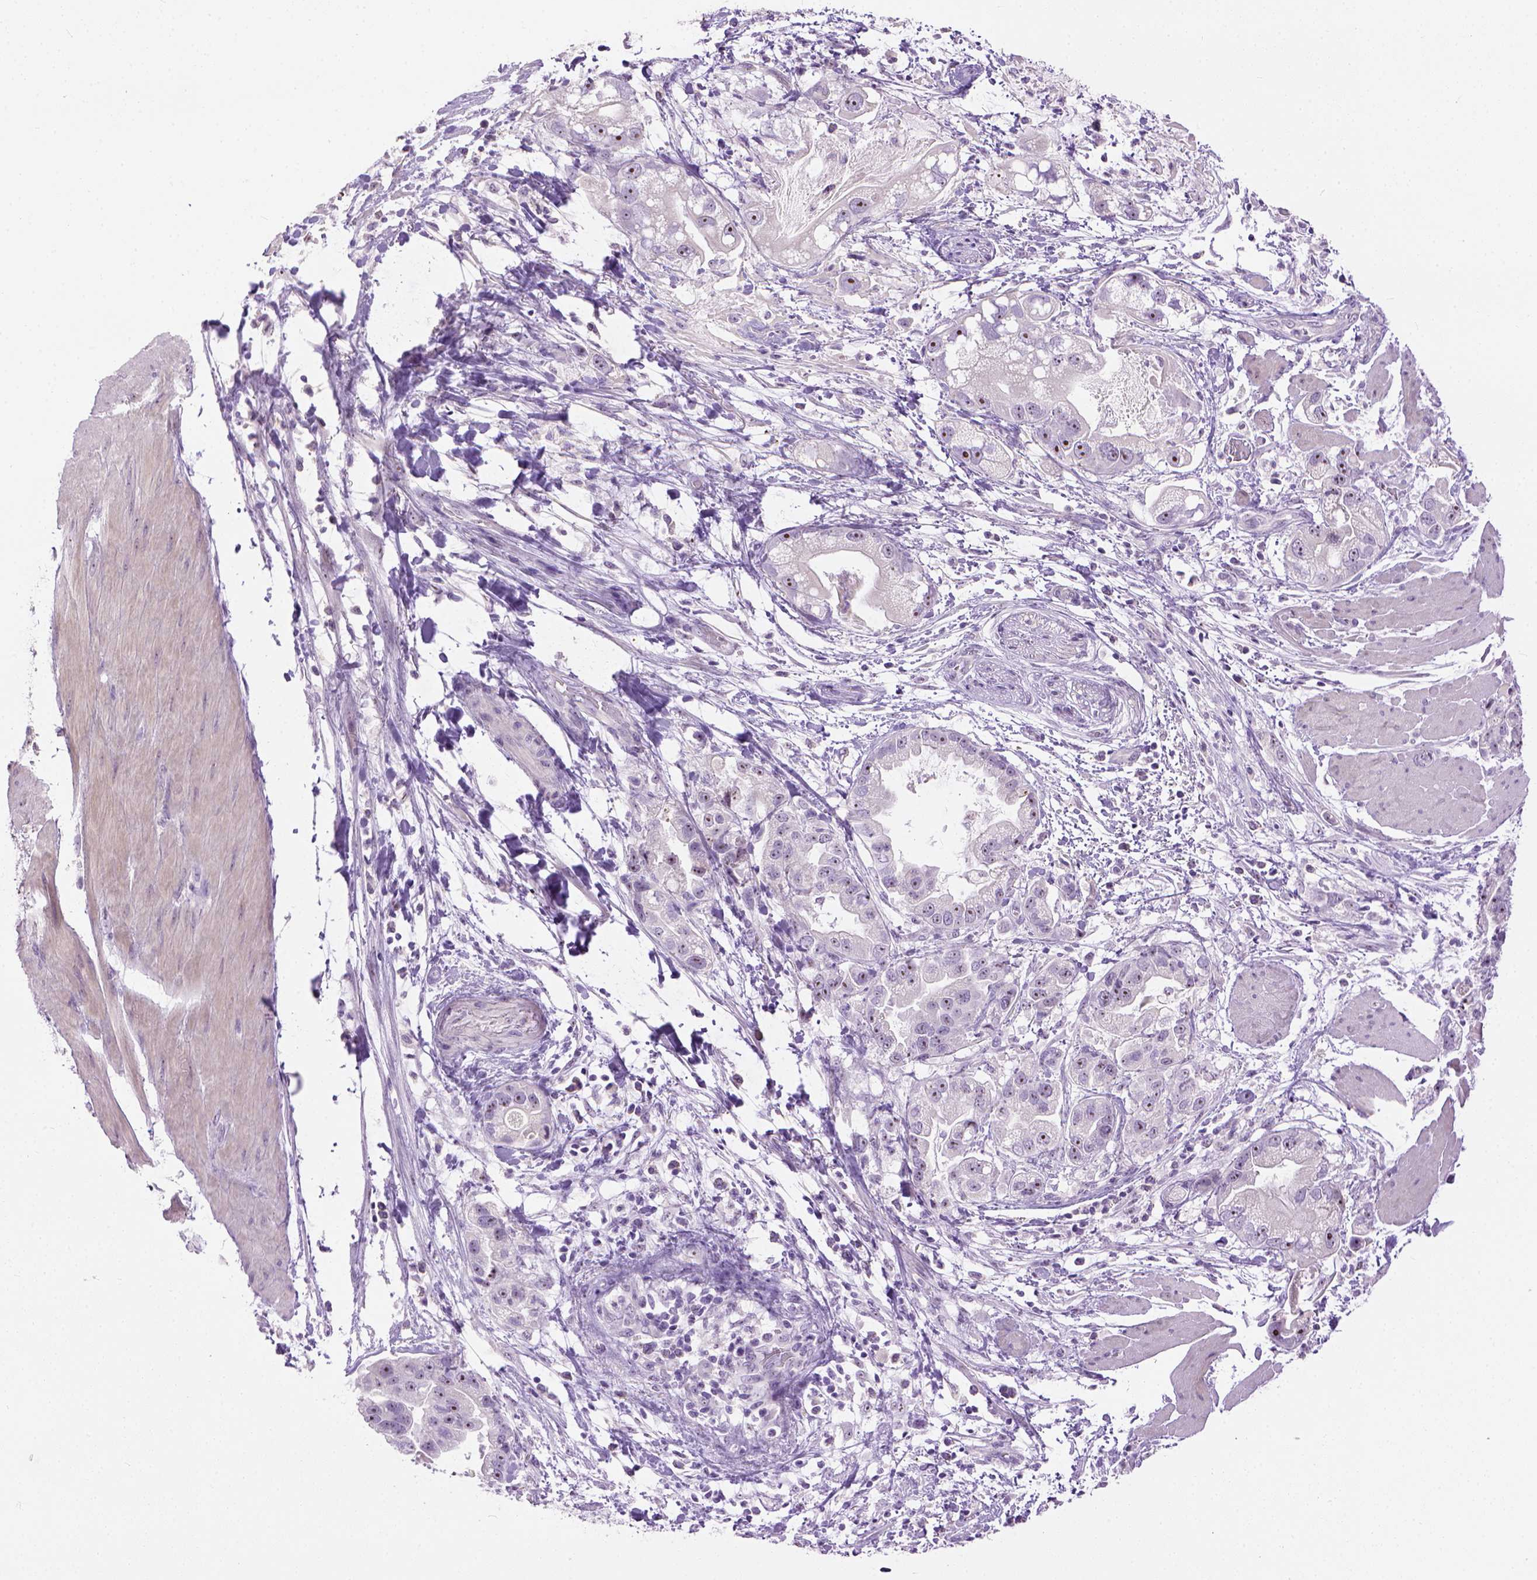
{"staining": {"intensity": "moderate", "quantity": "25%-75%", "location": "nuclear"}, "tissue": "stomach cancer", "cell_type": "Tumor cells", "image_type": "cancer", "snomed": [{"axis": "morphology", "description": "Adenocarcinoma, NOS"}, {"axis": "topography", "description": "Stomach"}], "caption": "Immunohistochemistry of human stomach adenocarcinoma displays medium levels of moderate nuclear positivity in approximately 25%-75% of tumor cells.", "gene": "UTP4", "patient": {"sex": "male", "age": 59}}